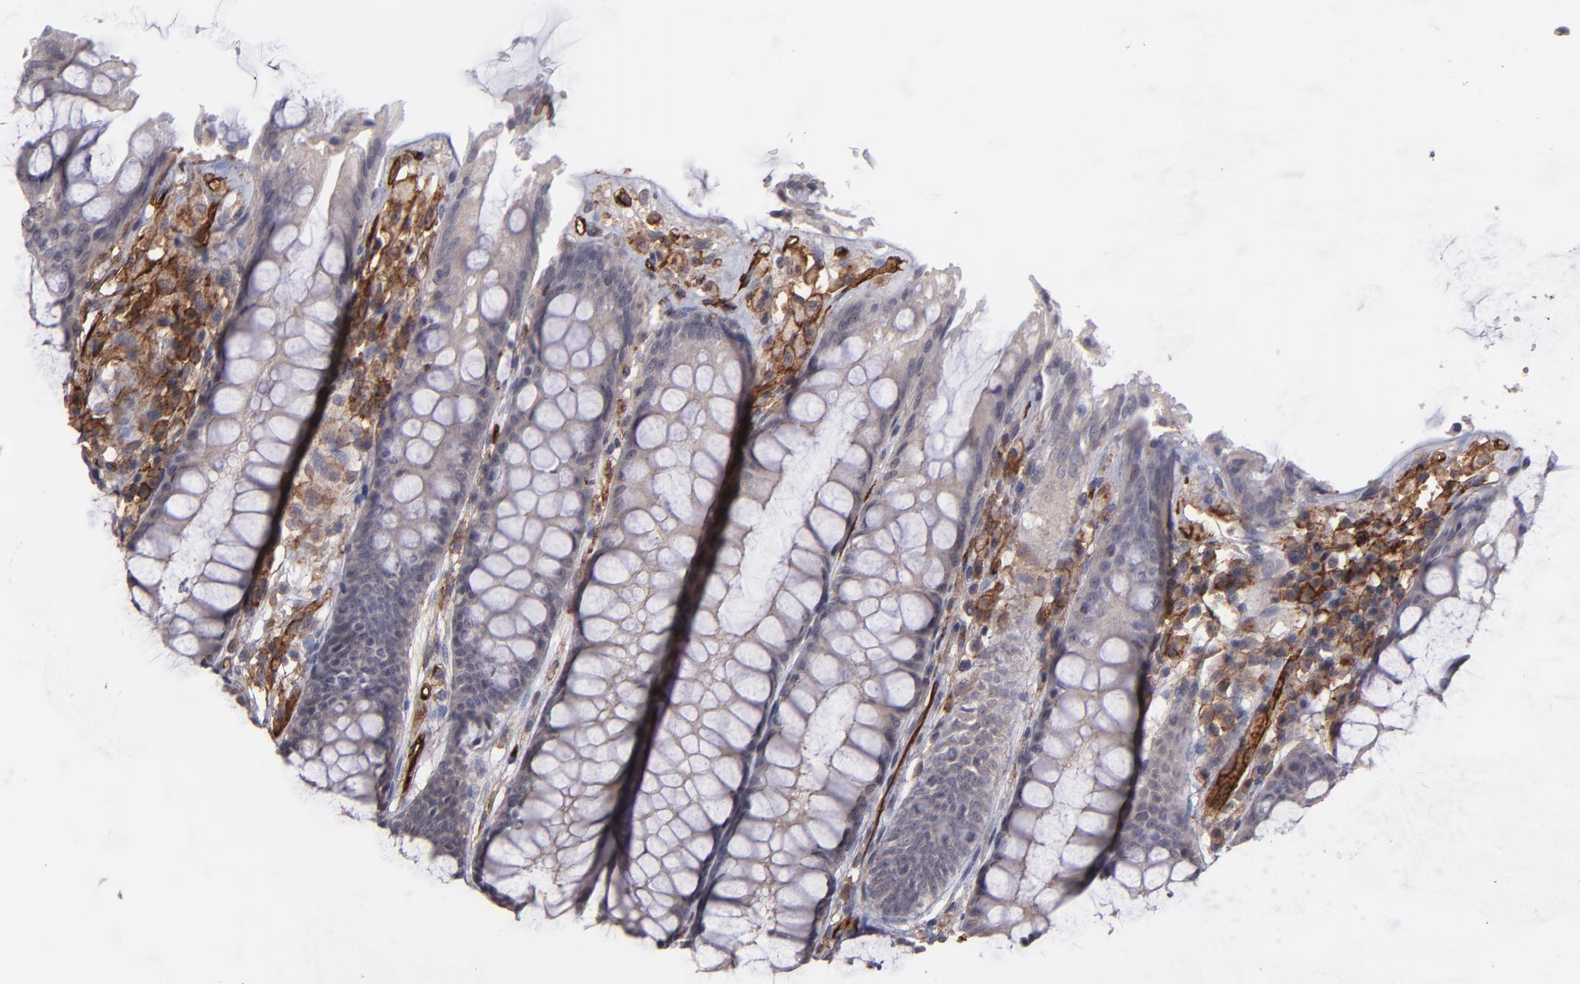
{"staining": {"intensity": "moderate", "quantity": "25%-75%", "location": "cytoplasmic/membranous"}, "tissue": "rectum", "cell_type": "Glandular cells", "image_type": "normal", "snomed": [{"axis": "morphology", "description": "Normal tissue, NOS"}, {"axis": "topography", "description": "Rectum"}], "caption": "Moderate cytoplasmic/membranous positivity is appreciated in approximately 25%-75% of glandular cells in normal rectum. (DAB (3,3'-diaminobenzidine) IHC, brown staining for protein, blue staining for nuclei).", "gene": "ICAM1", "patient": {"sex": "female", "age": 46}}